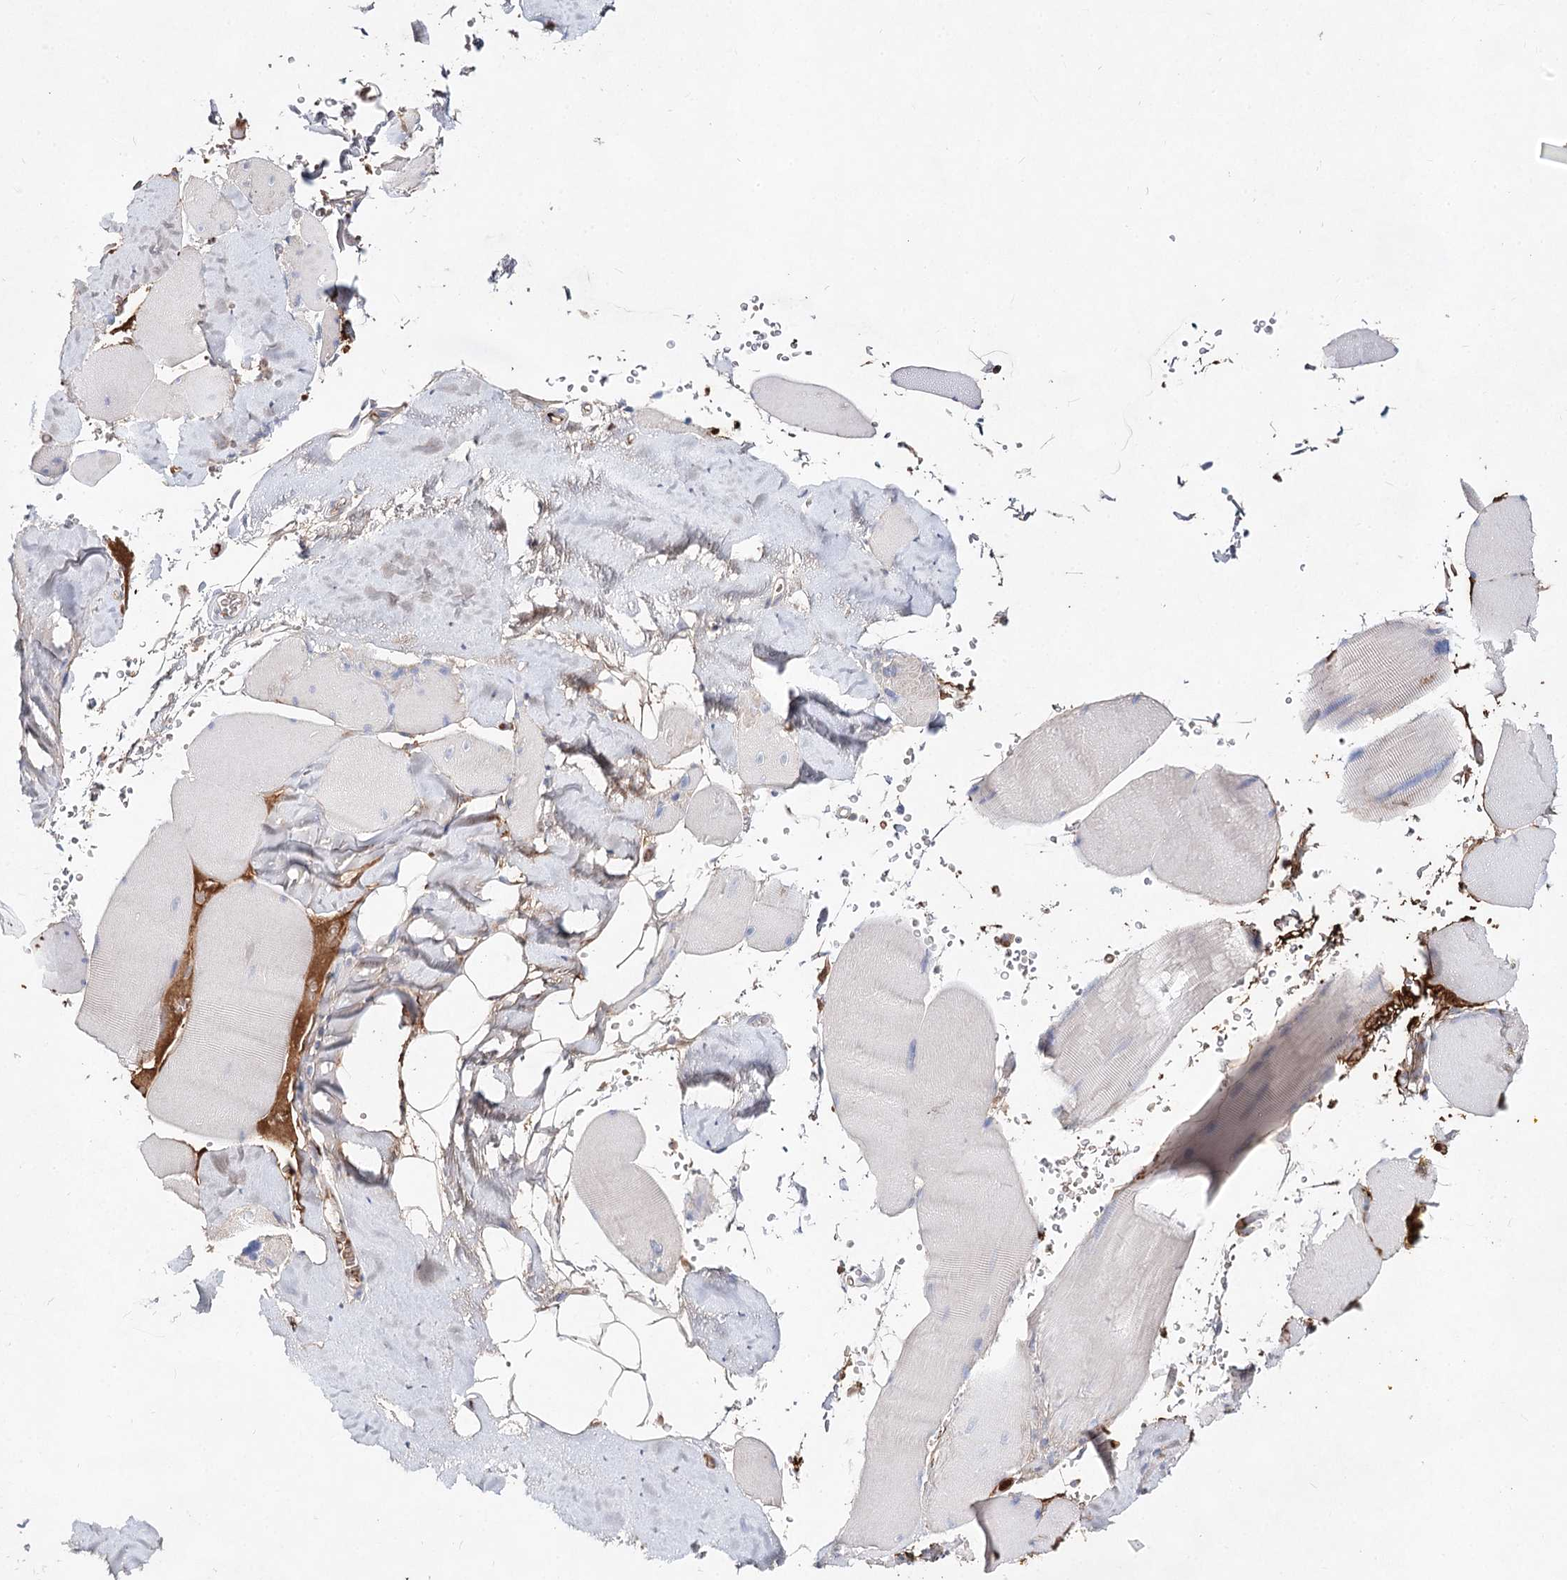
{"staining": {"intensity": "negative", "quantity": "none", "location": "none"}, "tissue": "skeletal muscle", "cell_type": "Myocytes", "image_type": "normal", "snomed": [{"axis": "morphology", "description": "Normal tissue, NOS"}, {"axis": "topography", "description": "Skeletal muscle"}, {"axis": "topography", "description": "Head-Neck"}], "caption": "An image of skeletal muscle stained for a protein displays no brown staining in myocytes.", "gene": "TASOR2", "patient": {"sex": "male", "age": 66}}